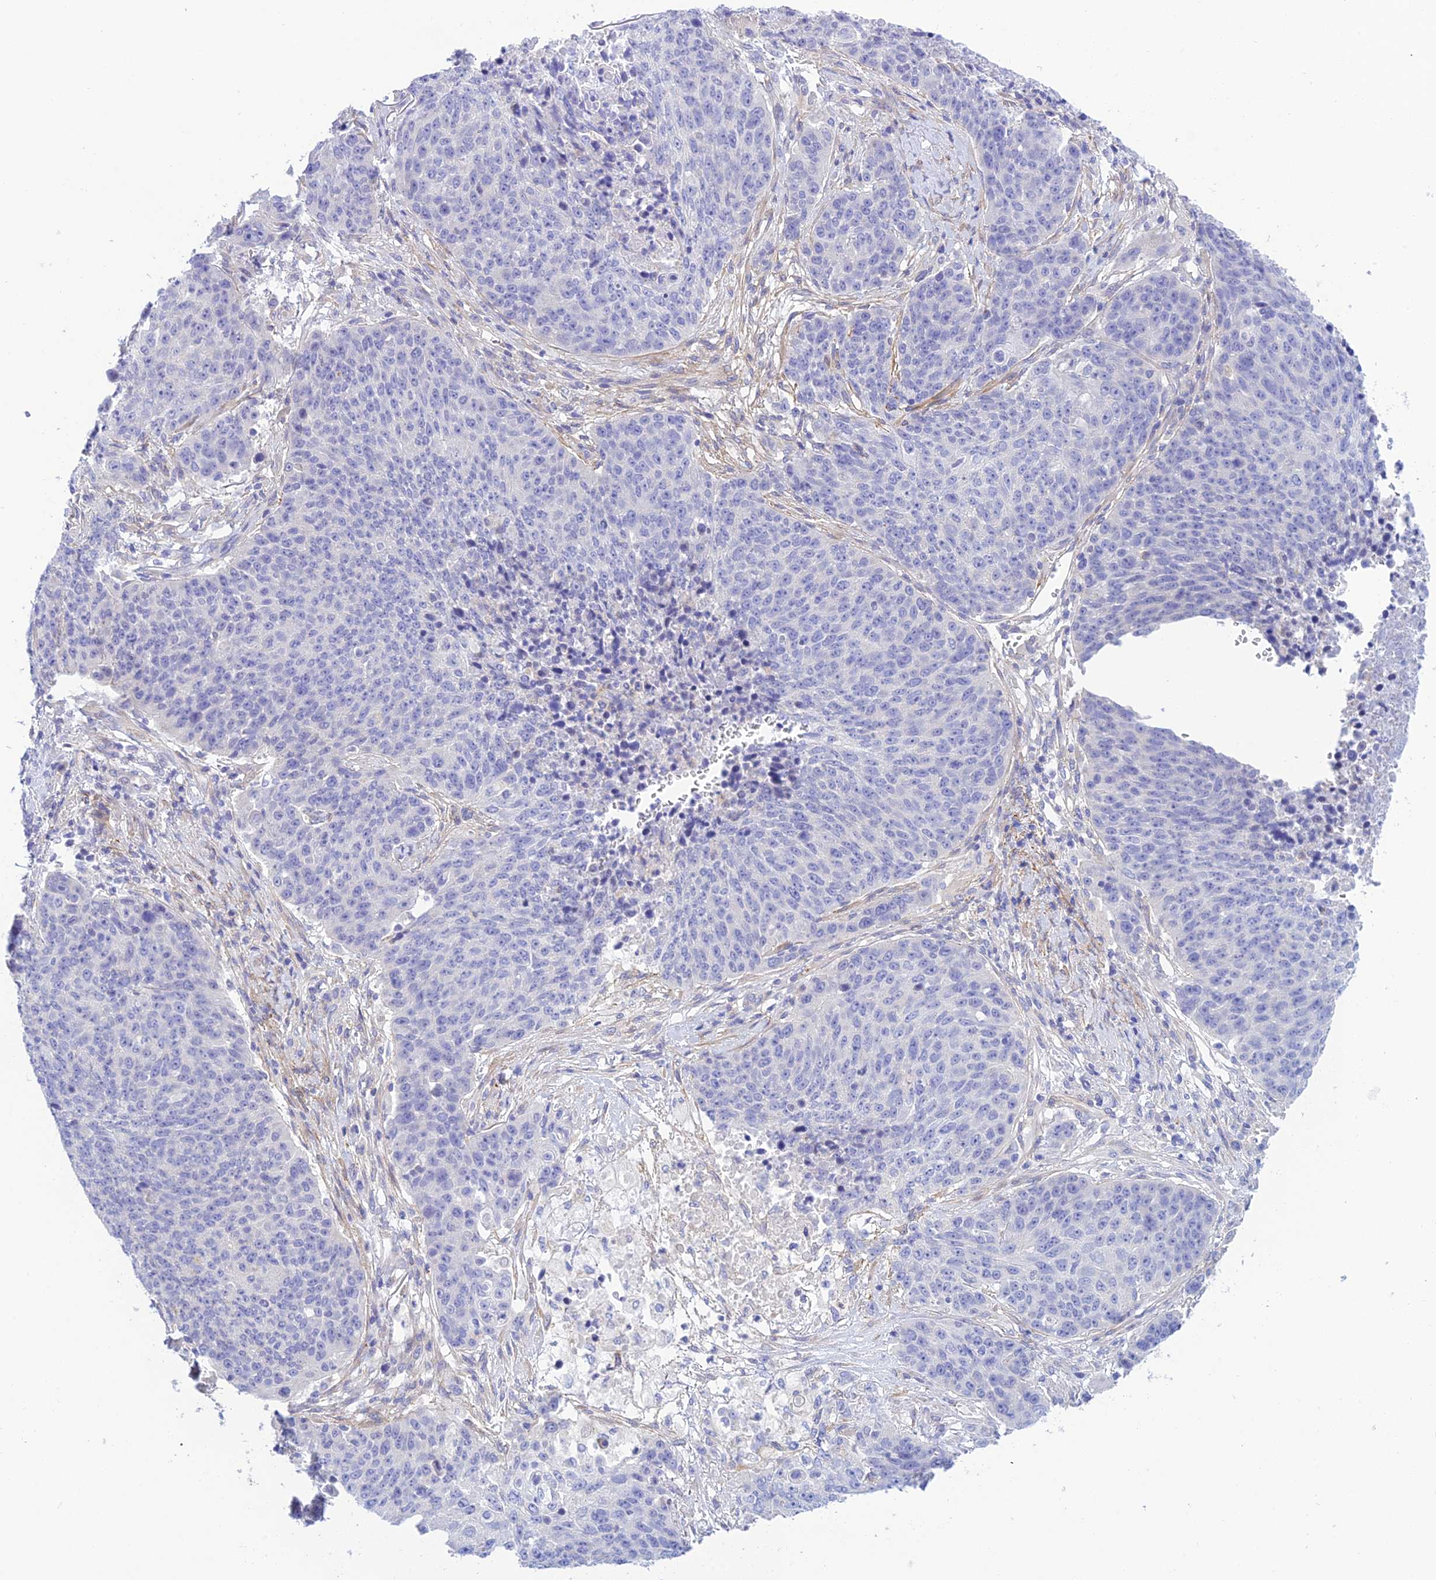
{"staining": {"intensity": "negative", "quantity": "none", "location": "none"}, "tissue": "lung cancer", "cell_type": "Tumor cells", "image_type": "cancer", "snomed": [{"axis": "morphology", "description": "Normal tissue, NOS"}, {"axis": "morphology", "description": "Squamous cell carcinoma, NOS"}, {"axis": "topography", "description": "Lymph node"}, {"axis": "topography", "description": "Lung"}], "caption": "Tumor cells are negative for brown protein staining in lung cancer.", "gene": "ZDHHC16", "patient": {"sex": "male", "age": 66}}